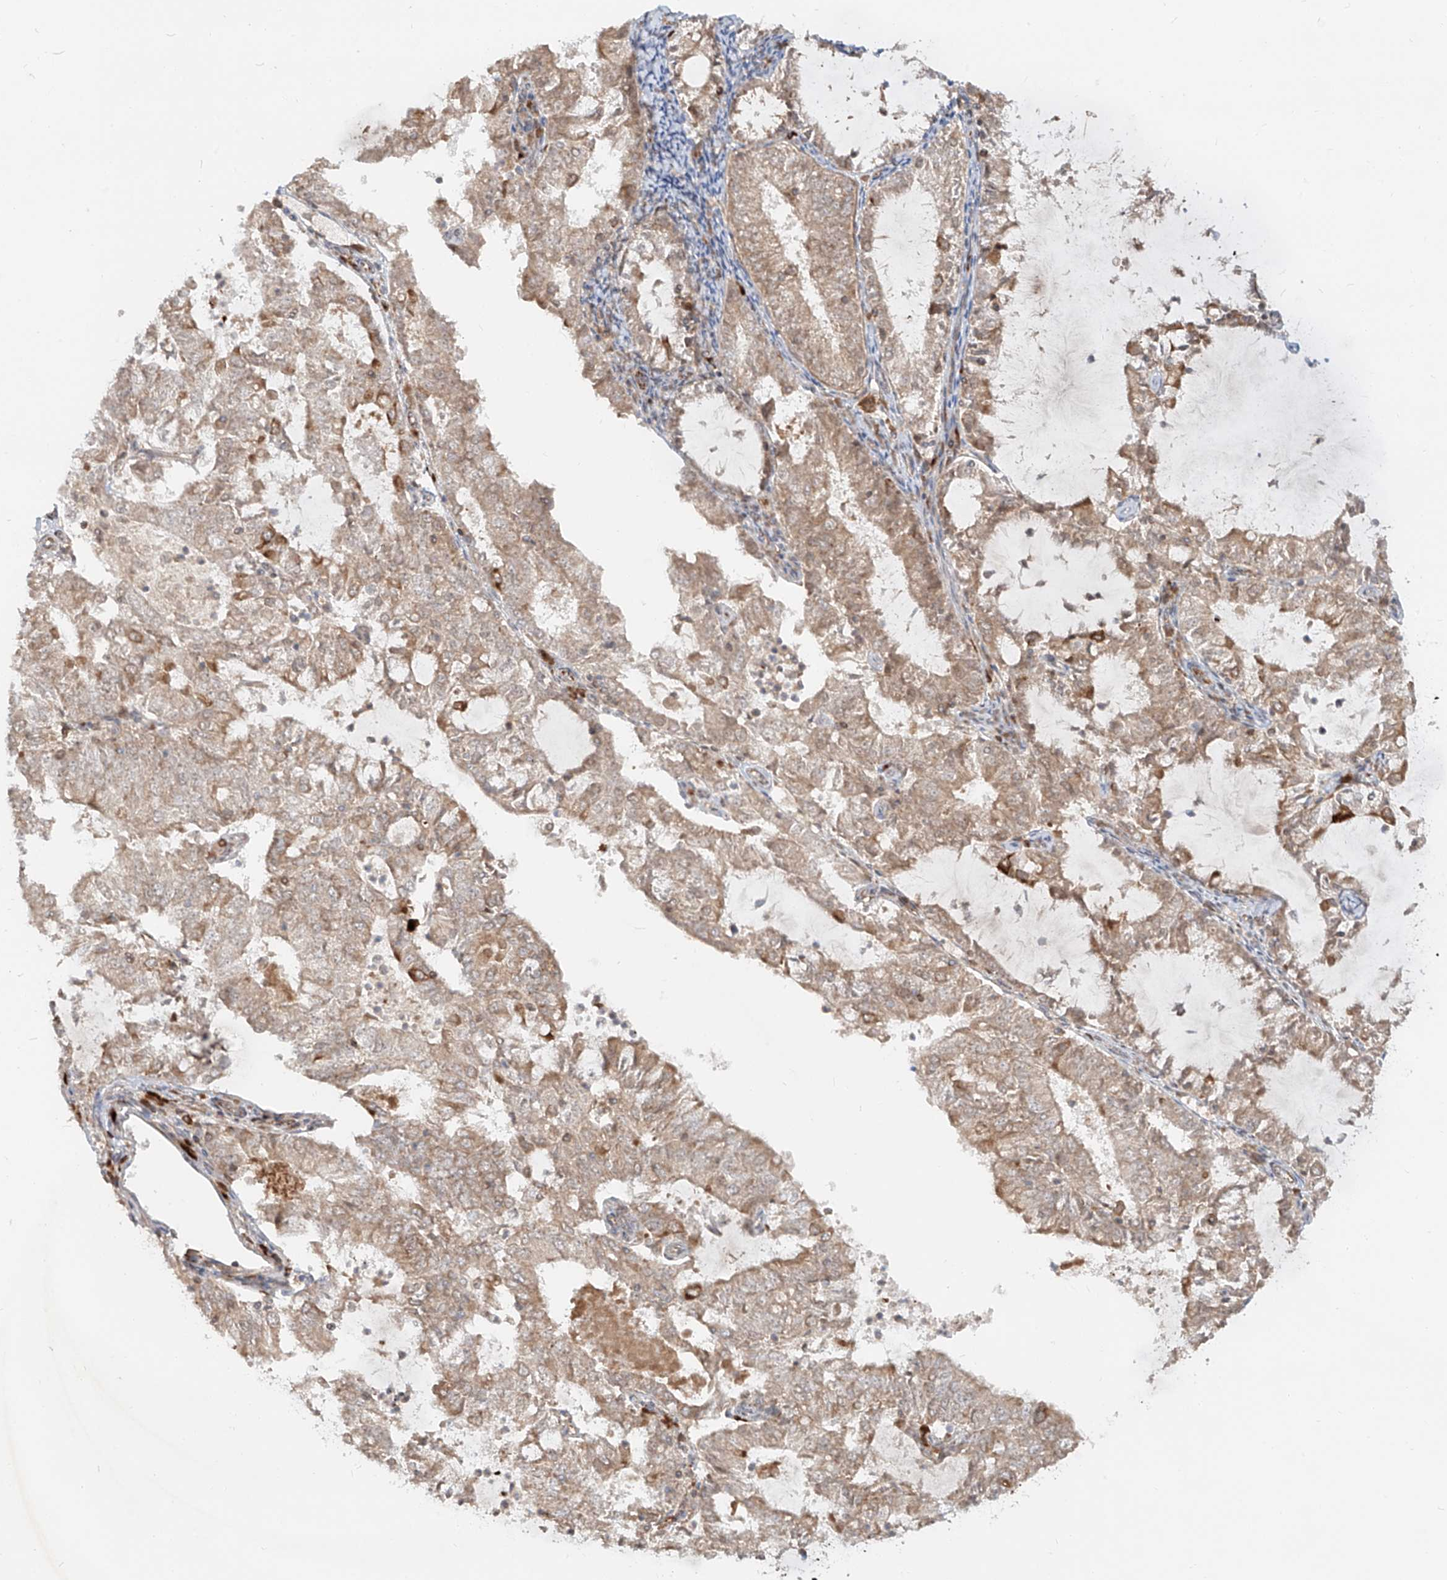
{"staining": {"intensity": "weak", "quantity": "25%-75%", "location": "cytoplasmic/membranous"}, "tissue": "endometrial cancer", "cell_type": "Tumor cells", "image_type": "cancer", "snomed": [{"axis": "morphology", "description": "Adenocarcinoma, NOS"}, {"axis": "topography", "description": "Endometrium"}], "caption": "A micrograph of endometrial cancer (adenocarcinoma) stained for a protein shows weak cytoplasmic/membranous brown staining in tumor cells.", "gene": "FGD2", "patient": {"sex": "female", "age": 57}}